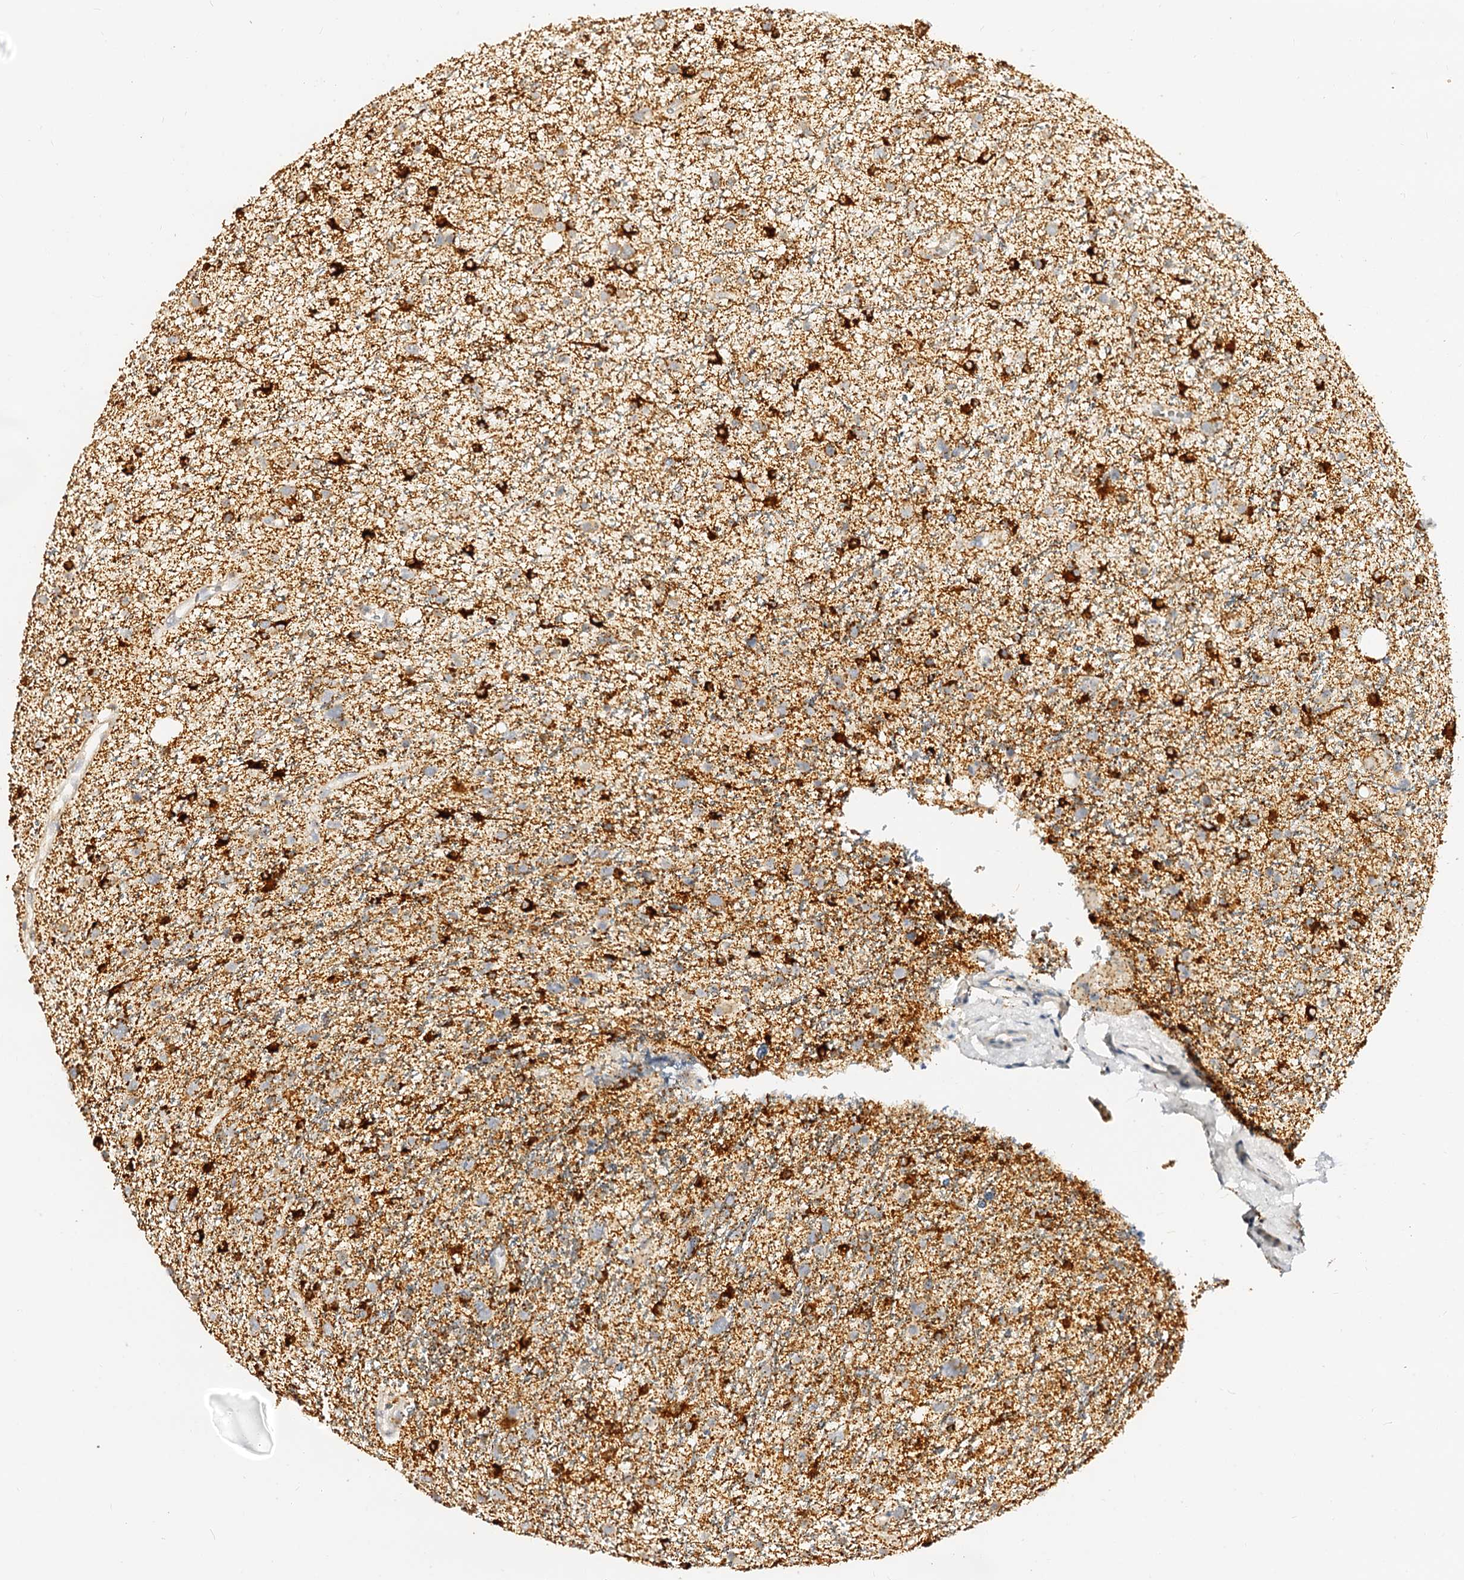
{"staining": {"intensity": "strong", "quantity": "<25%", "location": "cytoplasmic/membranous"}, "tissue": "glioma", "cell_type": "Tumor cells", "image_type": "cancer", "snomed": [{"axis": "morphology", "description": "Glioma, malignant, Low grade"}, {"axis": "topography", "description": "Cerebral cortex"}], "caption": "Immunohistochemical staining of malignant glioma (low-grade) reveals medium levels of strong cytoplasmic/membranous protein staining in about <25% of tumor cells. (Stains: DAB in brown, nuclei in blue, Microscopy: brightfield microscopy at high magnification).", "gene": "MAOB", "patient": {"sex": "female", "age": 39}}